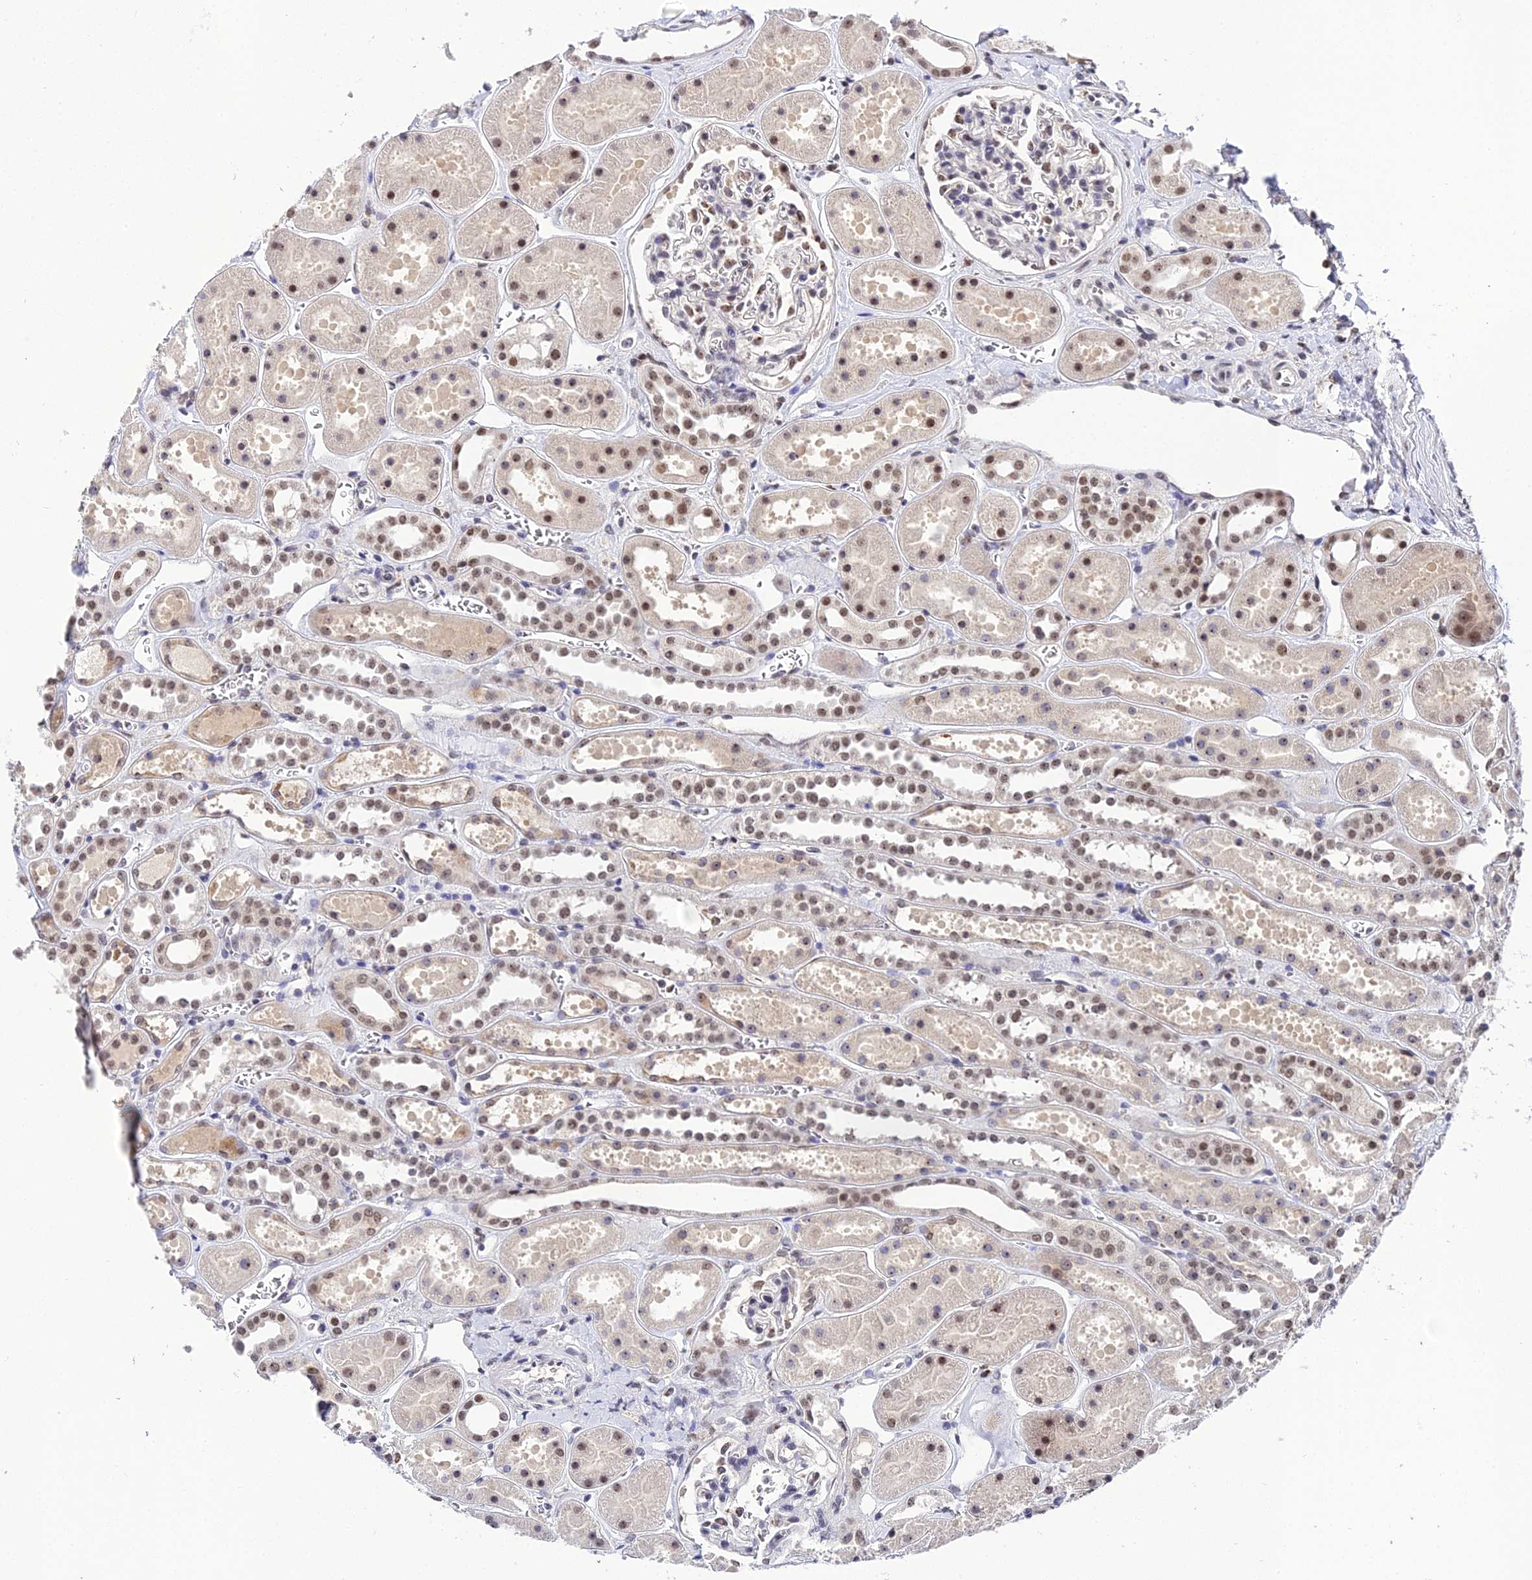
{"staining": {"intensity": "moderate", "quantity": "<25%", "location": "nuclear"}, "tissue": "kidney", "cell_type": "Cells in glomeruli", "image_type": "normal", "snomed": [{"axis": "morphology", "description": "Normal tissue, NOS"}, {"axis": "topography", "description": "Kidney"}], "caption": "Immunohistochemical staining of benign human kidney shows low levels of moderate nuclear staining in about <25% of cells in glomeruli.", "gene": "EXOSC3", "patient": {"sex": "female", "age": 41}}